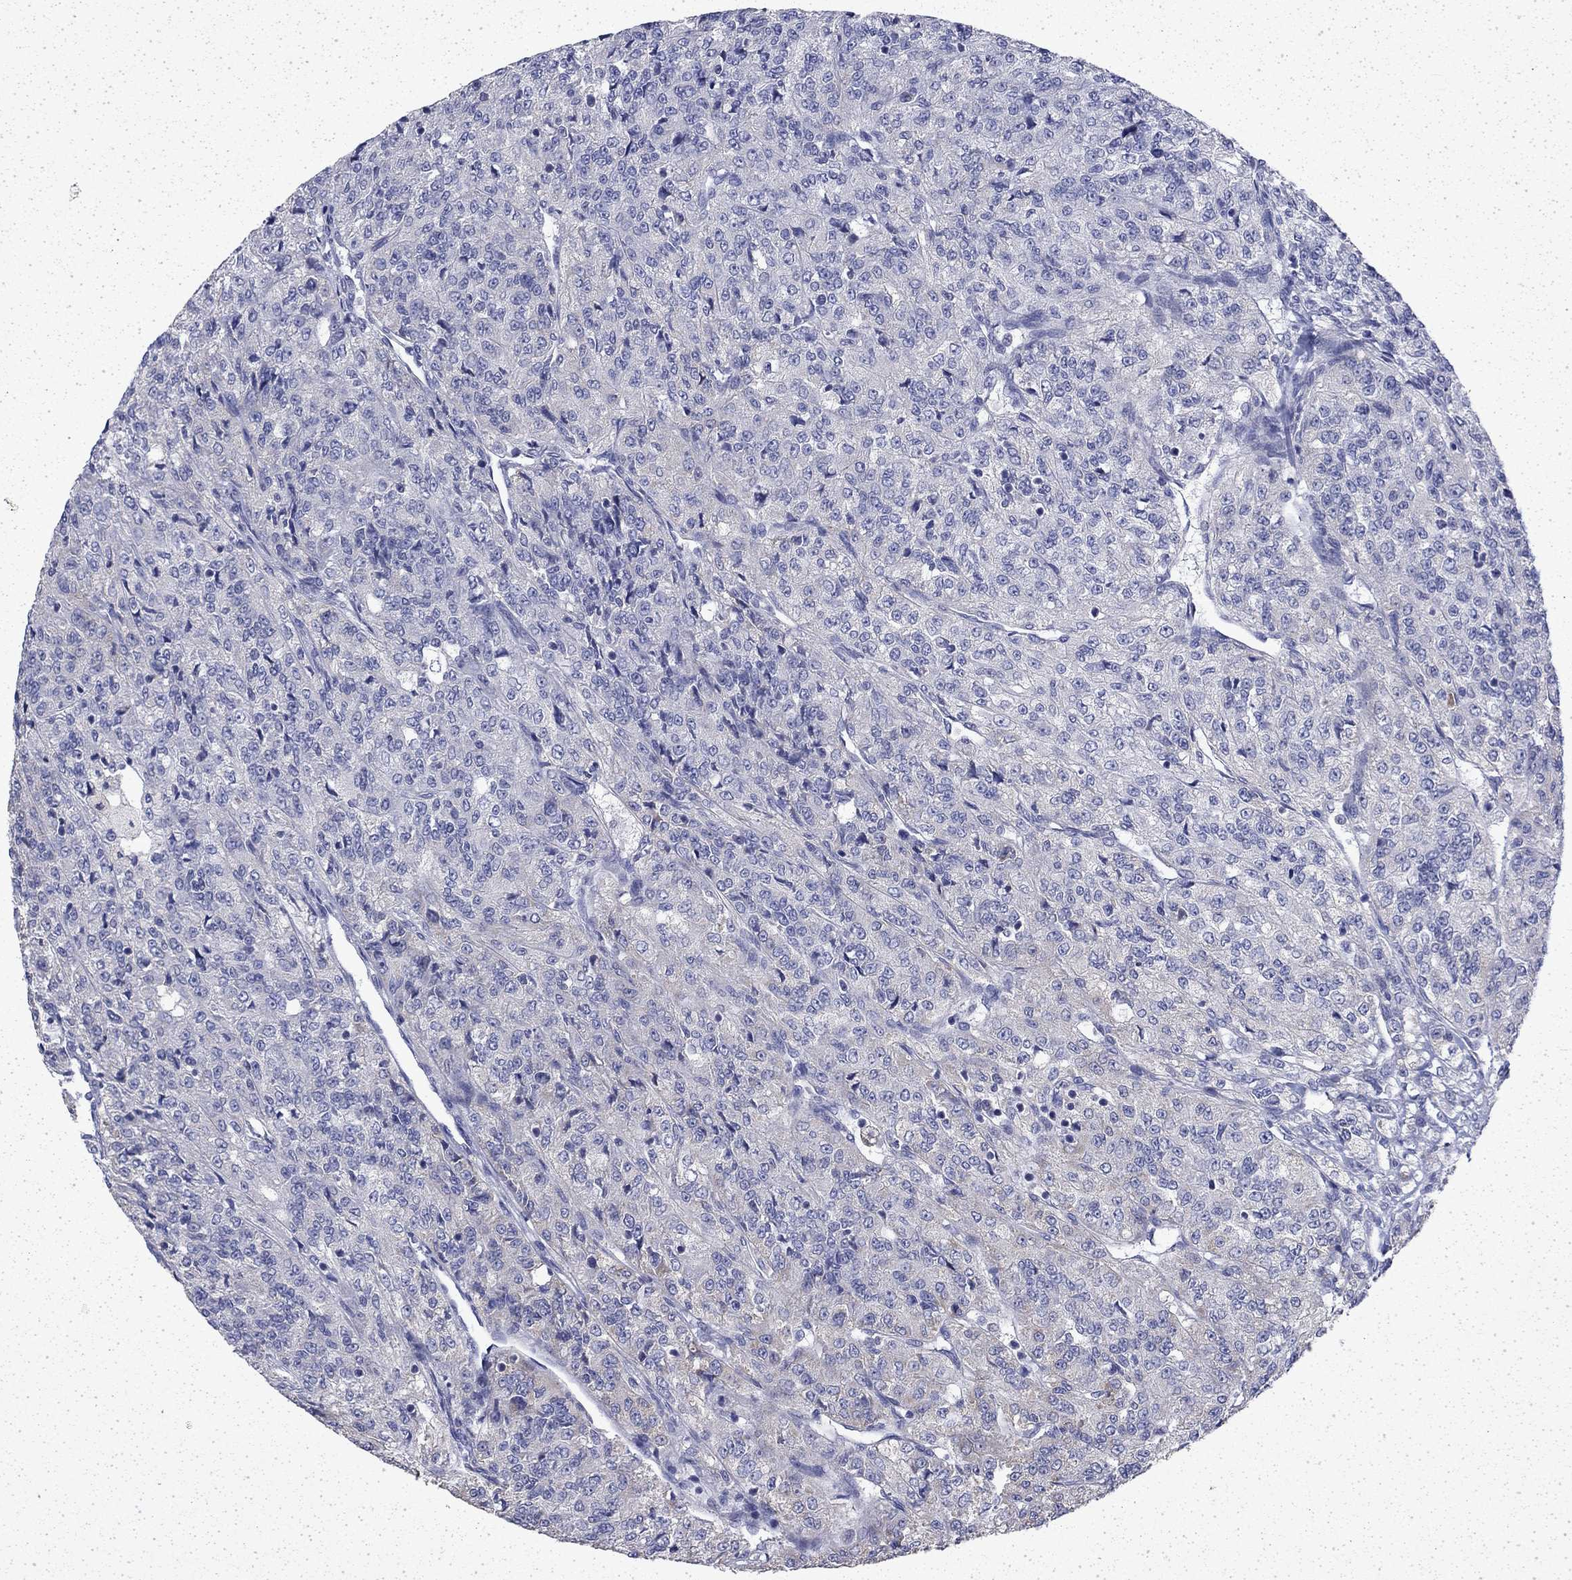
{"staining": {"intensity": "negative", "quantity": "none", "location": "none"}, "tissue": "renal cancer", "cell_type": "Tumor cells", "image_type": "cancer", "snomed": [{"axis": "morphology", "description": "Adenocarcinoma, NOS"}, {"axis": "topography", "description": "Kidney"}], "caption": "This histopathology image is of renal adenocarcinoma stained with immunohistochemistry (IHC) to label a protein in brown with the nuclei are counter-stained blue. There is no expression in tumor cells. (Stains: DAB (3,3'-diaminobenzidine) immunohistochemistry with hematoxylin counter stain, Microscopy: brightfield microscopy at high magnification).", "gene": "DTNA", "patient": {"sex": "female", "age": 63}}